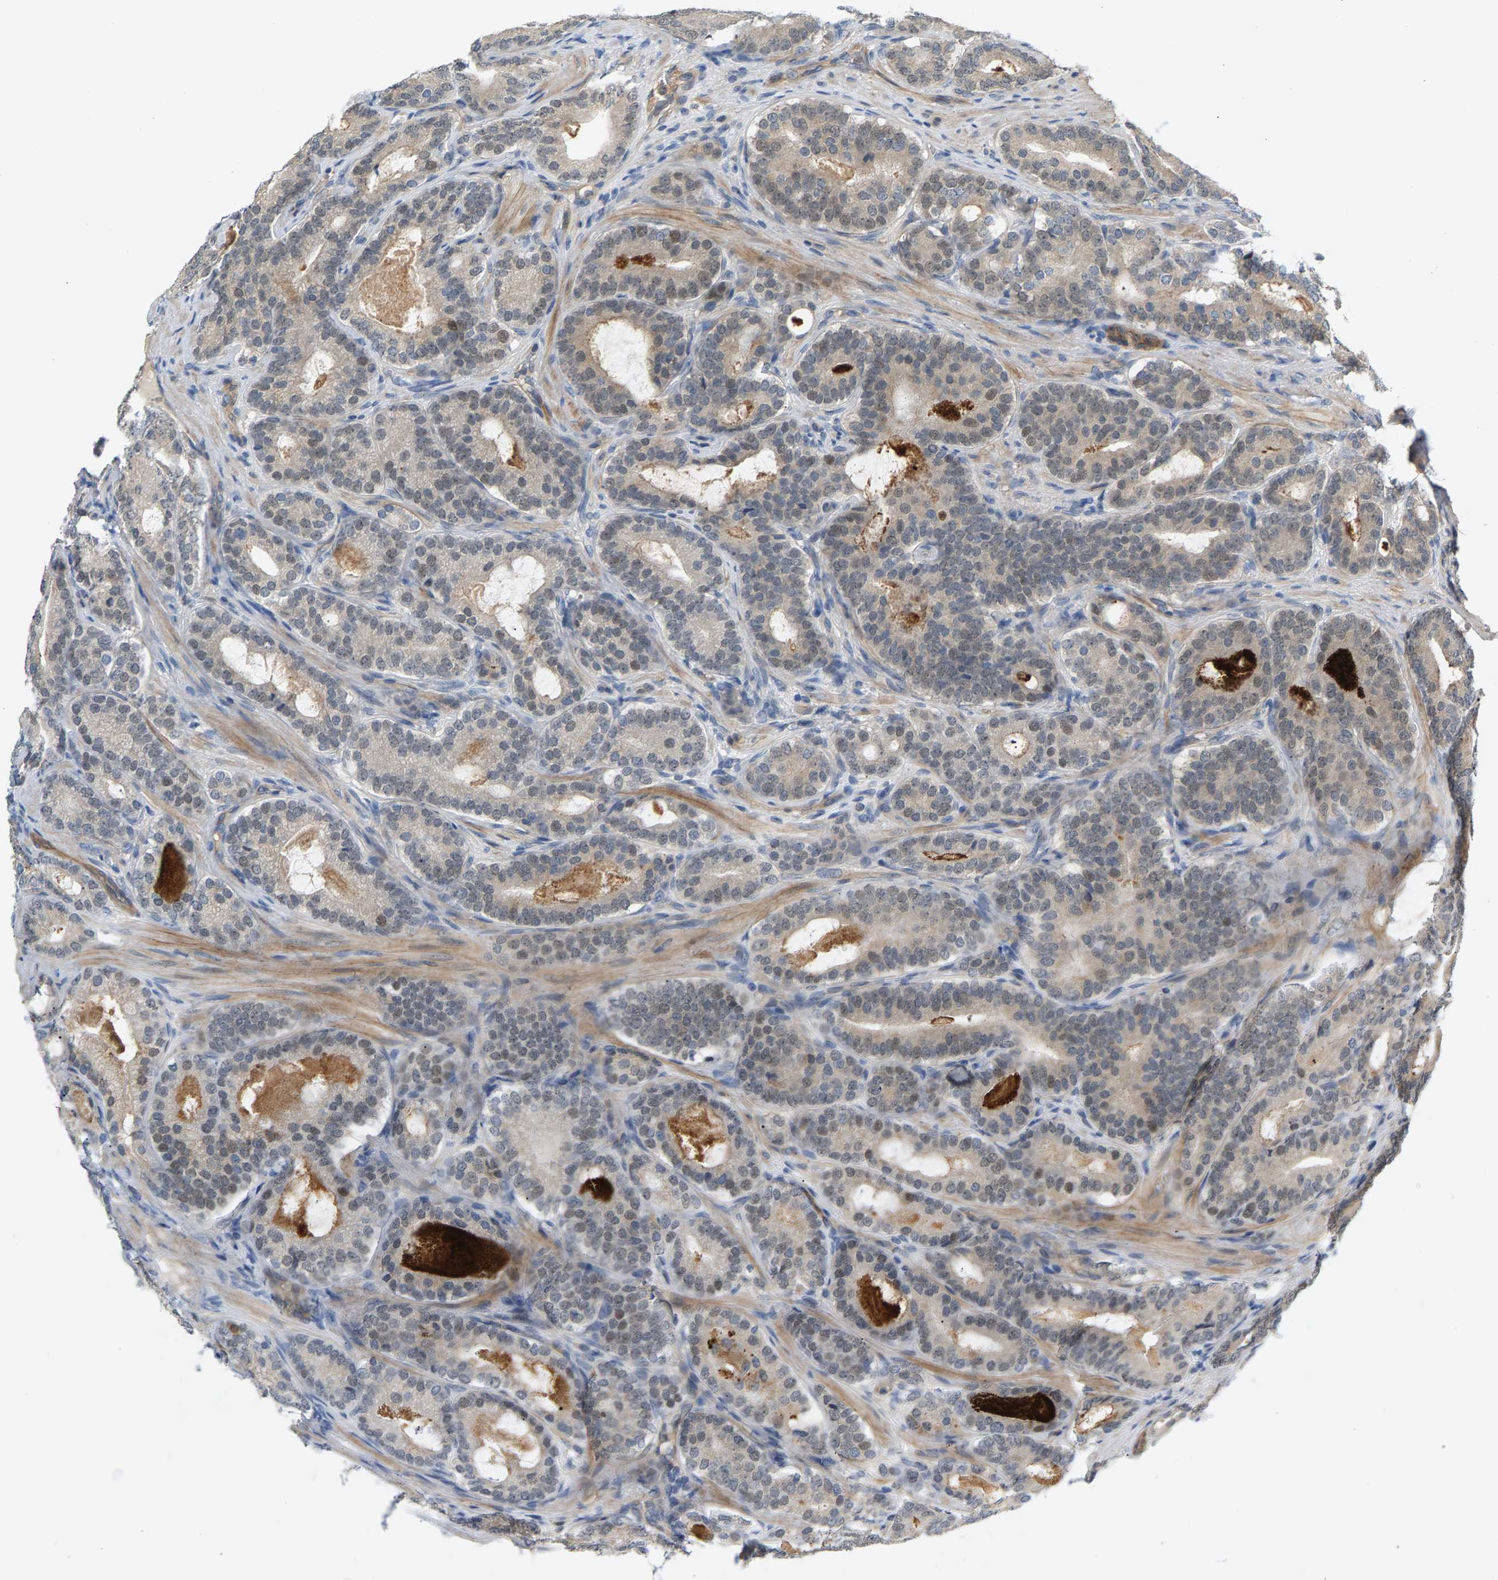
{"staining": {"intensity": "weak", "quantity": "25%-75%", "location": "cytoplasmic/membranous,nuclear"}, "tissue": "prostate cancer", "cell_type": "Tumor cells", "image_type": "cancer", "snomed": [{"axis": "morphology", "description": "Adenocarcinoma, High grade"}, {"axis": "topography", "description": "Prostate"}], "caption": "Brown immunohistochemical staining in human prostate adenocarcinoma (high-grade) demonstrates weak cytoplasmic/membranous and nuclear expression in about 25%-75% of tumor cells. (brown staining indicates protein expression, while blue staining denotes nuclei).", "gene": "KRTAP27-1", "patient": {"sex": "male", "age": 60}}